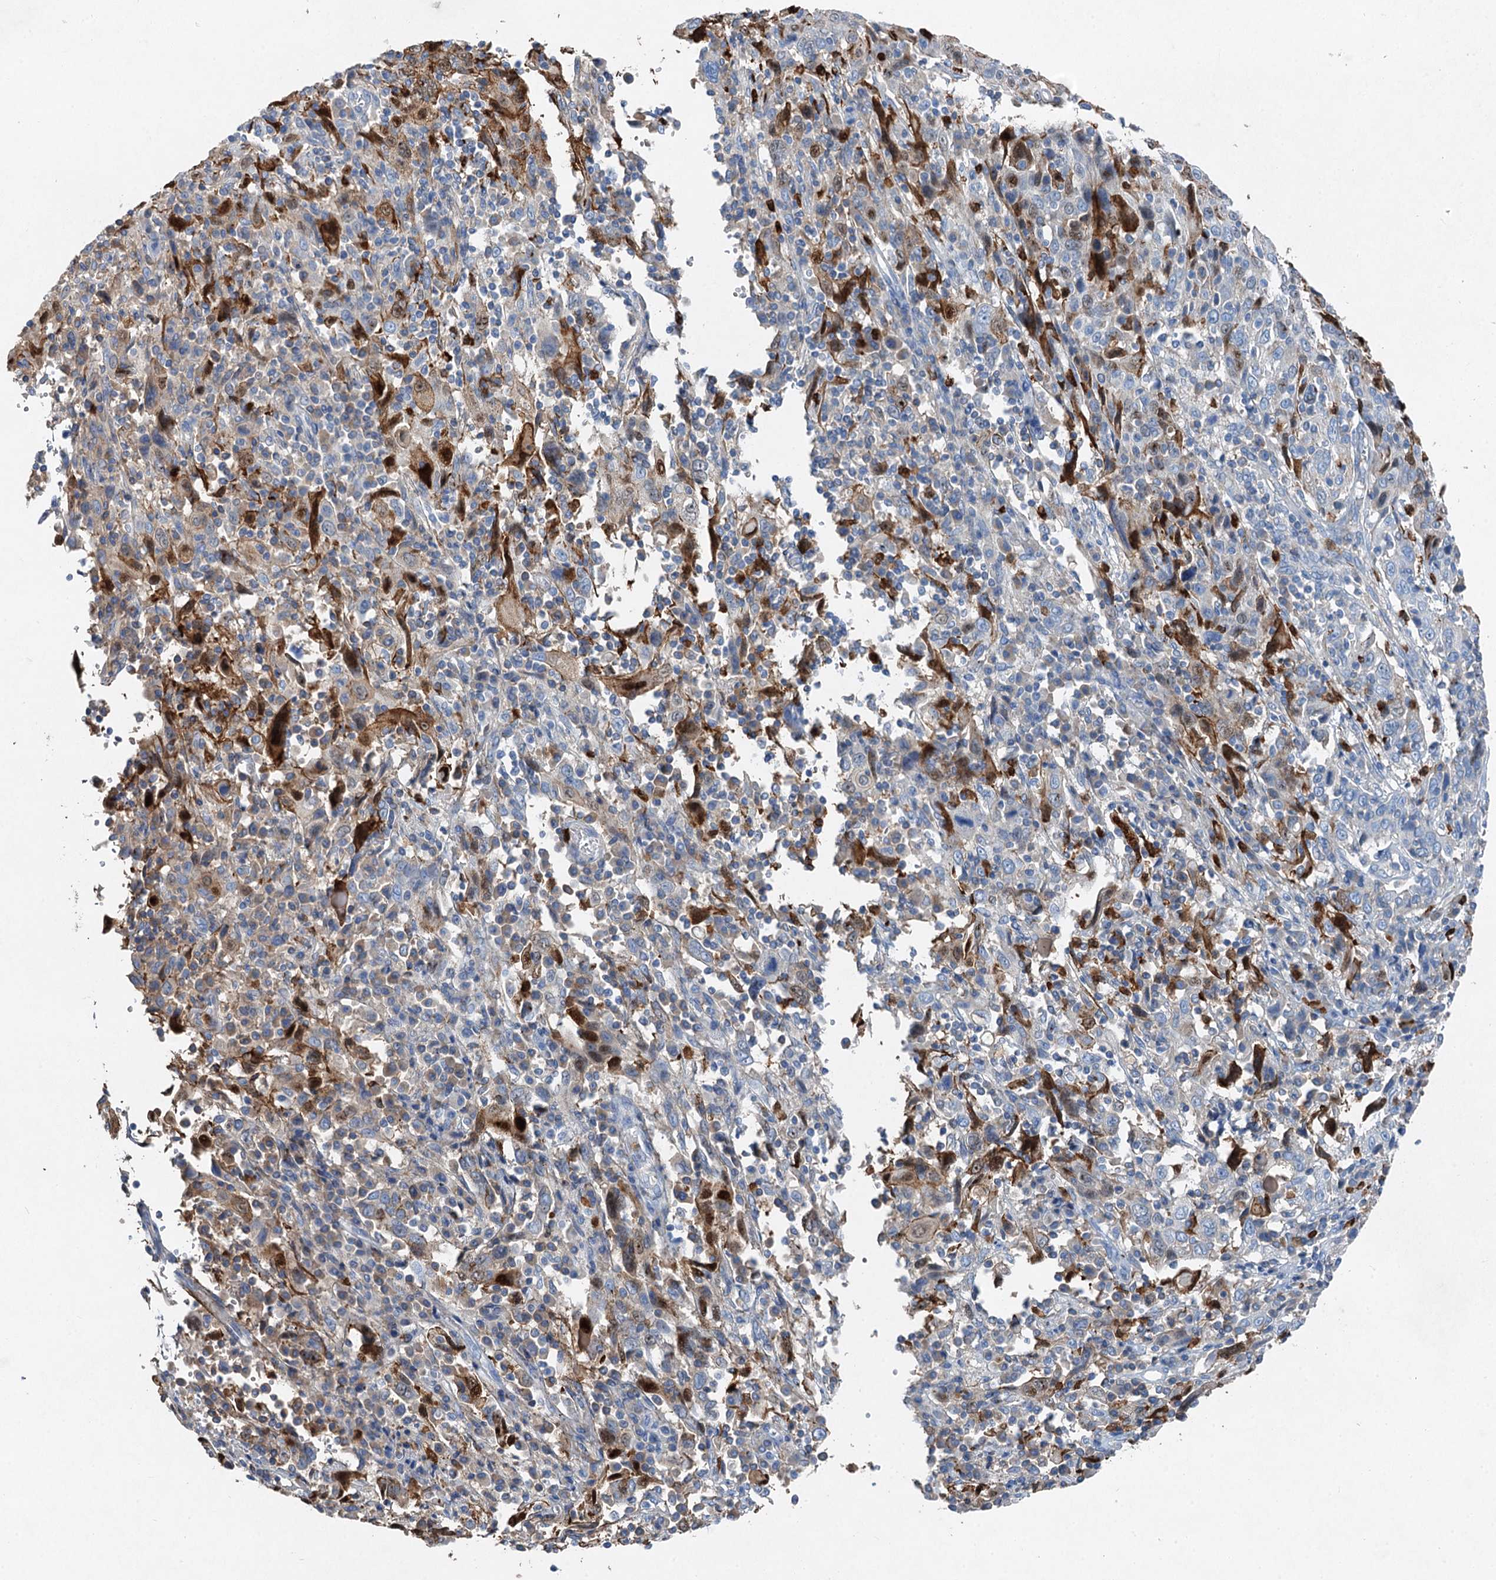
{"staining": {"intensity": "negative", "quantity": "none", "location": "none"}, "tissue": "cervical cancer", "cell_type": "Tumor cells", "image_type": "cancer", "snomed": [{"axis": "morphology", "description": "Squamous cell carcinoma, NOS"}, {"axis": "topography", "description": "Cervix"}], "caption": "There is no significant expression in tumor cells of cervical cancer (squamous cell carcinoma).", "gene": "OTOA", "patient": {"sex": "female", "age": 46}}